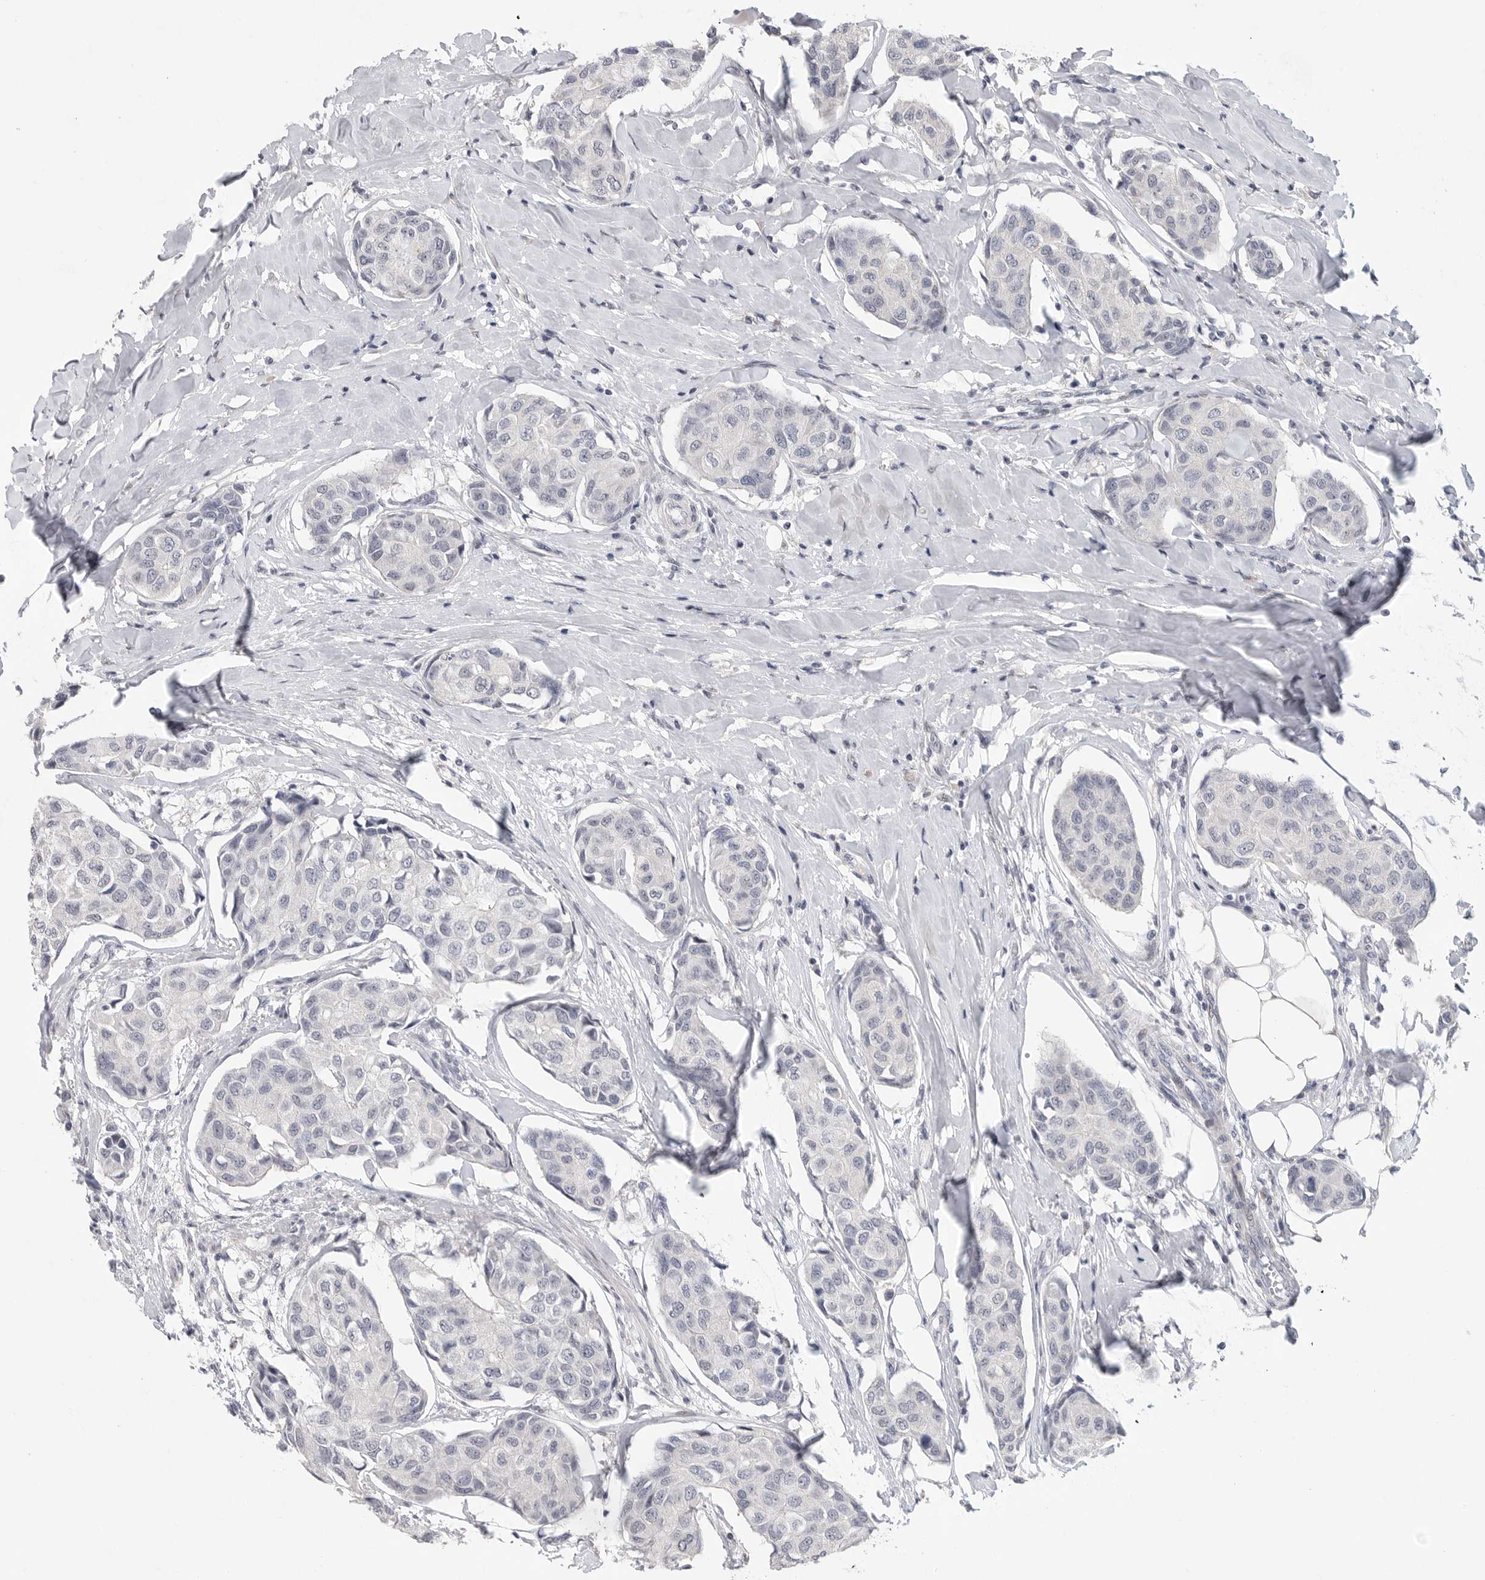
{"staining": {"intensity": "negative", "quantity": "none", "location": "none"}, "tissue": "breast cancer", "cell_type": "Tumor cells", "image_type": "cancer", "snomed": [{"axis": "morphology", "description": "Duct carcinoma"}, {"axis": "topography", "description": "Breast"}], "caption": "Immunohistochemistry histopathology image of breast invasive ductal carcinoma stained for a protein (brown), which demonstrates no staining in tumor cells.", "gene": "FBXO43", "patient": {"sex": "female", "age": 80}}